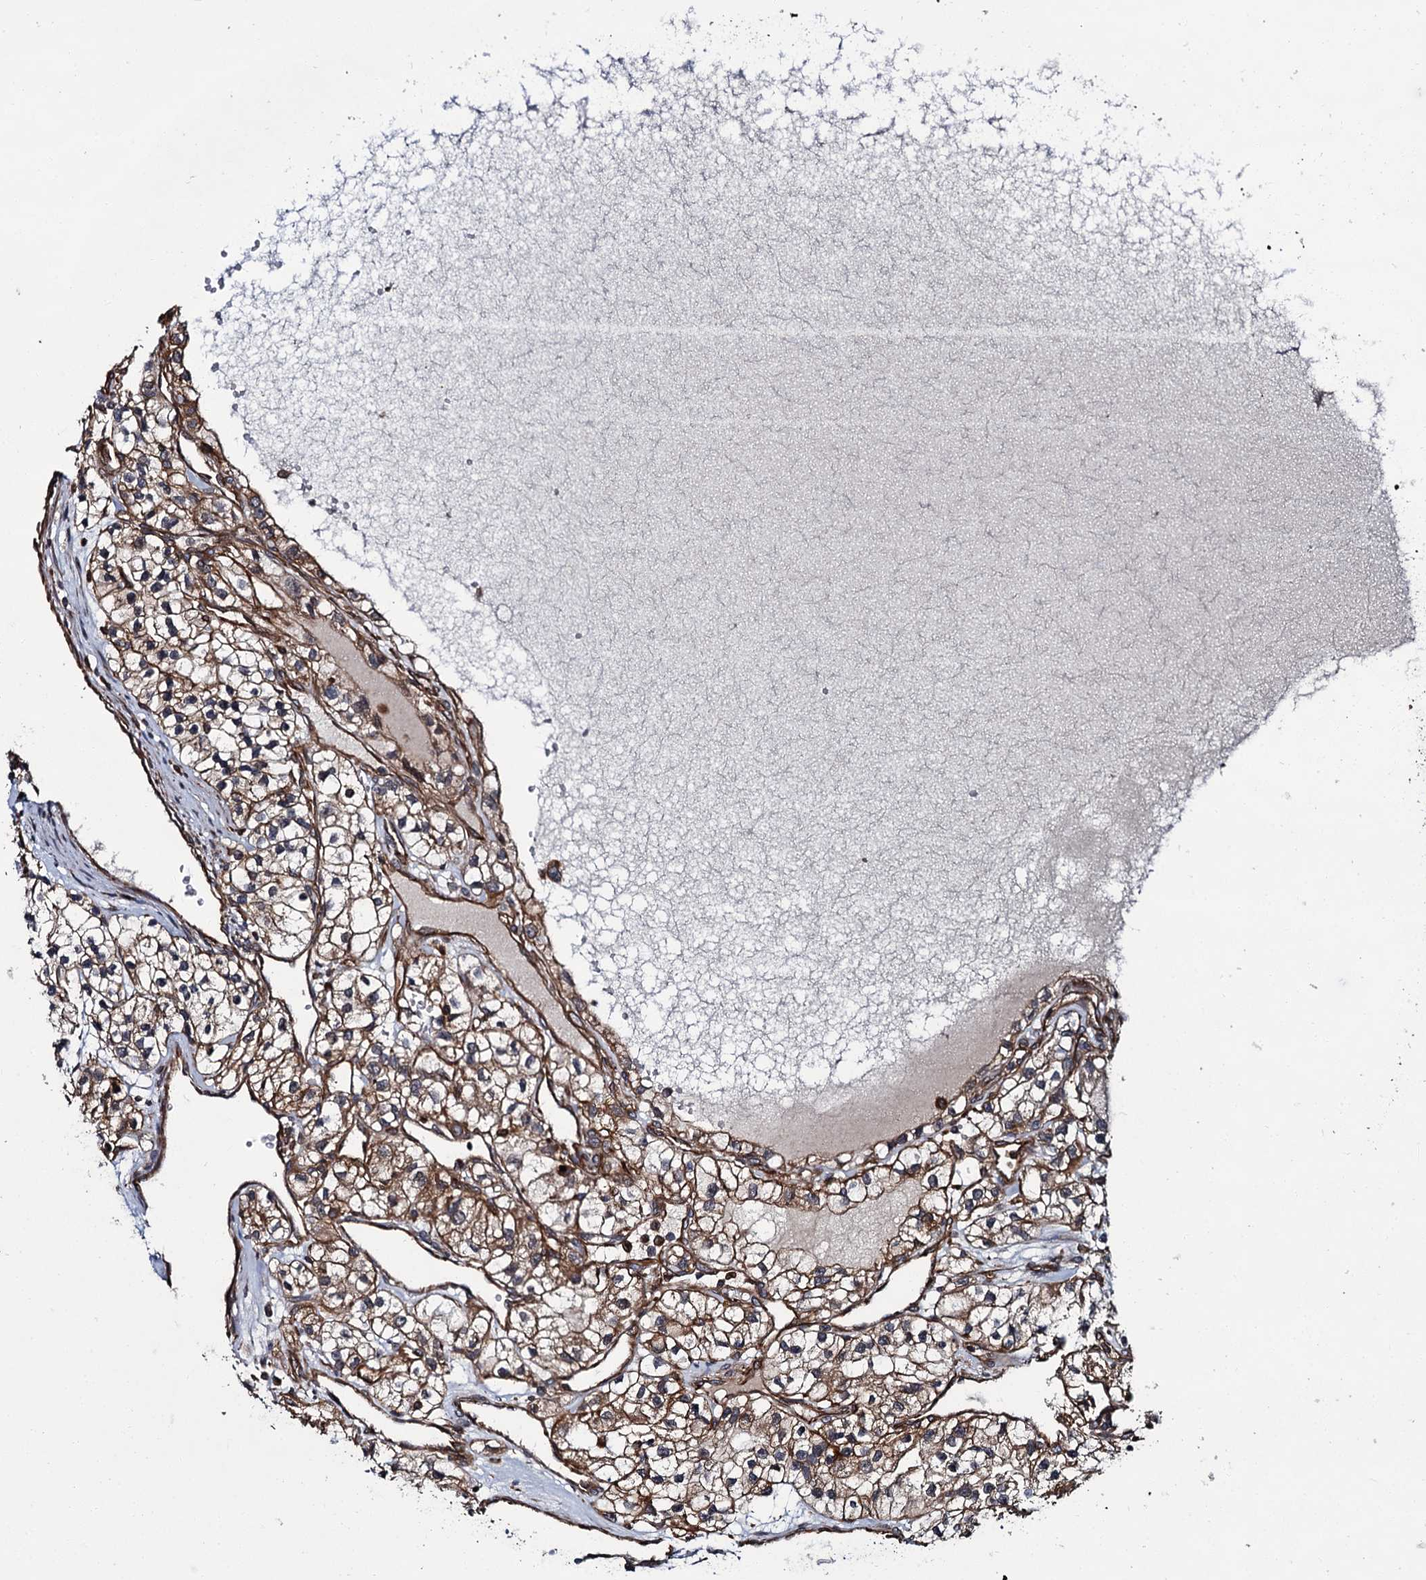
{"staining": {"intensity": "moderate", "quantity": ">75%", "location": "cytoplasmic/membranous"}, "tissue": "renal cancer", "cell_type": "Tumor cells", "image_type": "cancer", "snomed": [{"axis": "morphology", "description": "Adenocarcinoma, NOS"}, {"axis": "topography", "description": "Kidney"}], "caption": "An image showing moderate cytoplasmic/membranous positivity in approximately >75% of tumor cells in adenocarcinoma (renal), as visualized by brown immunohistochemical staining.", "gene": "ZFYVE19", "patient": {"sex": "female", "age": 57}}